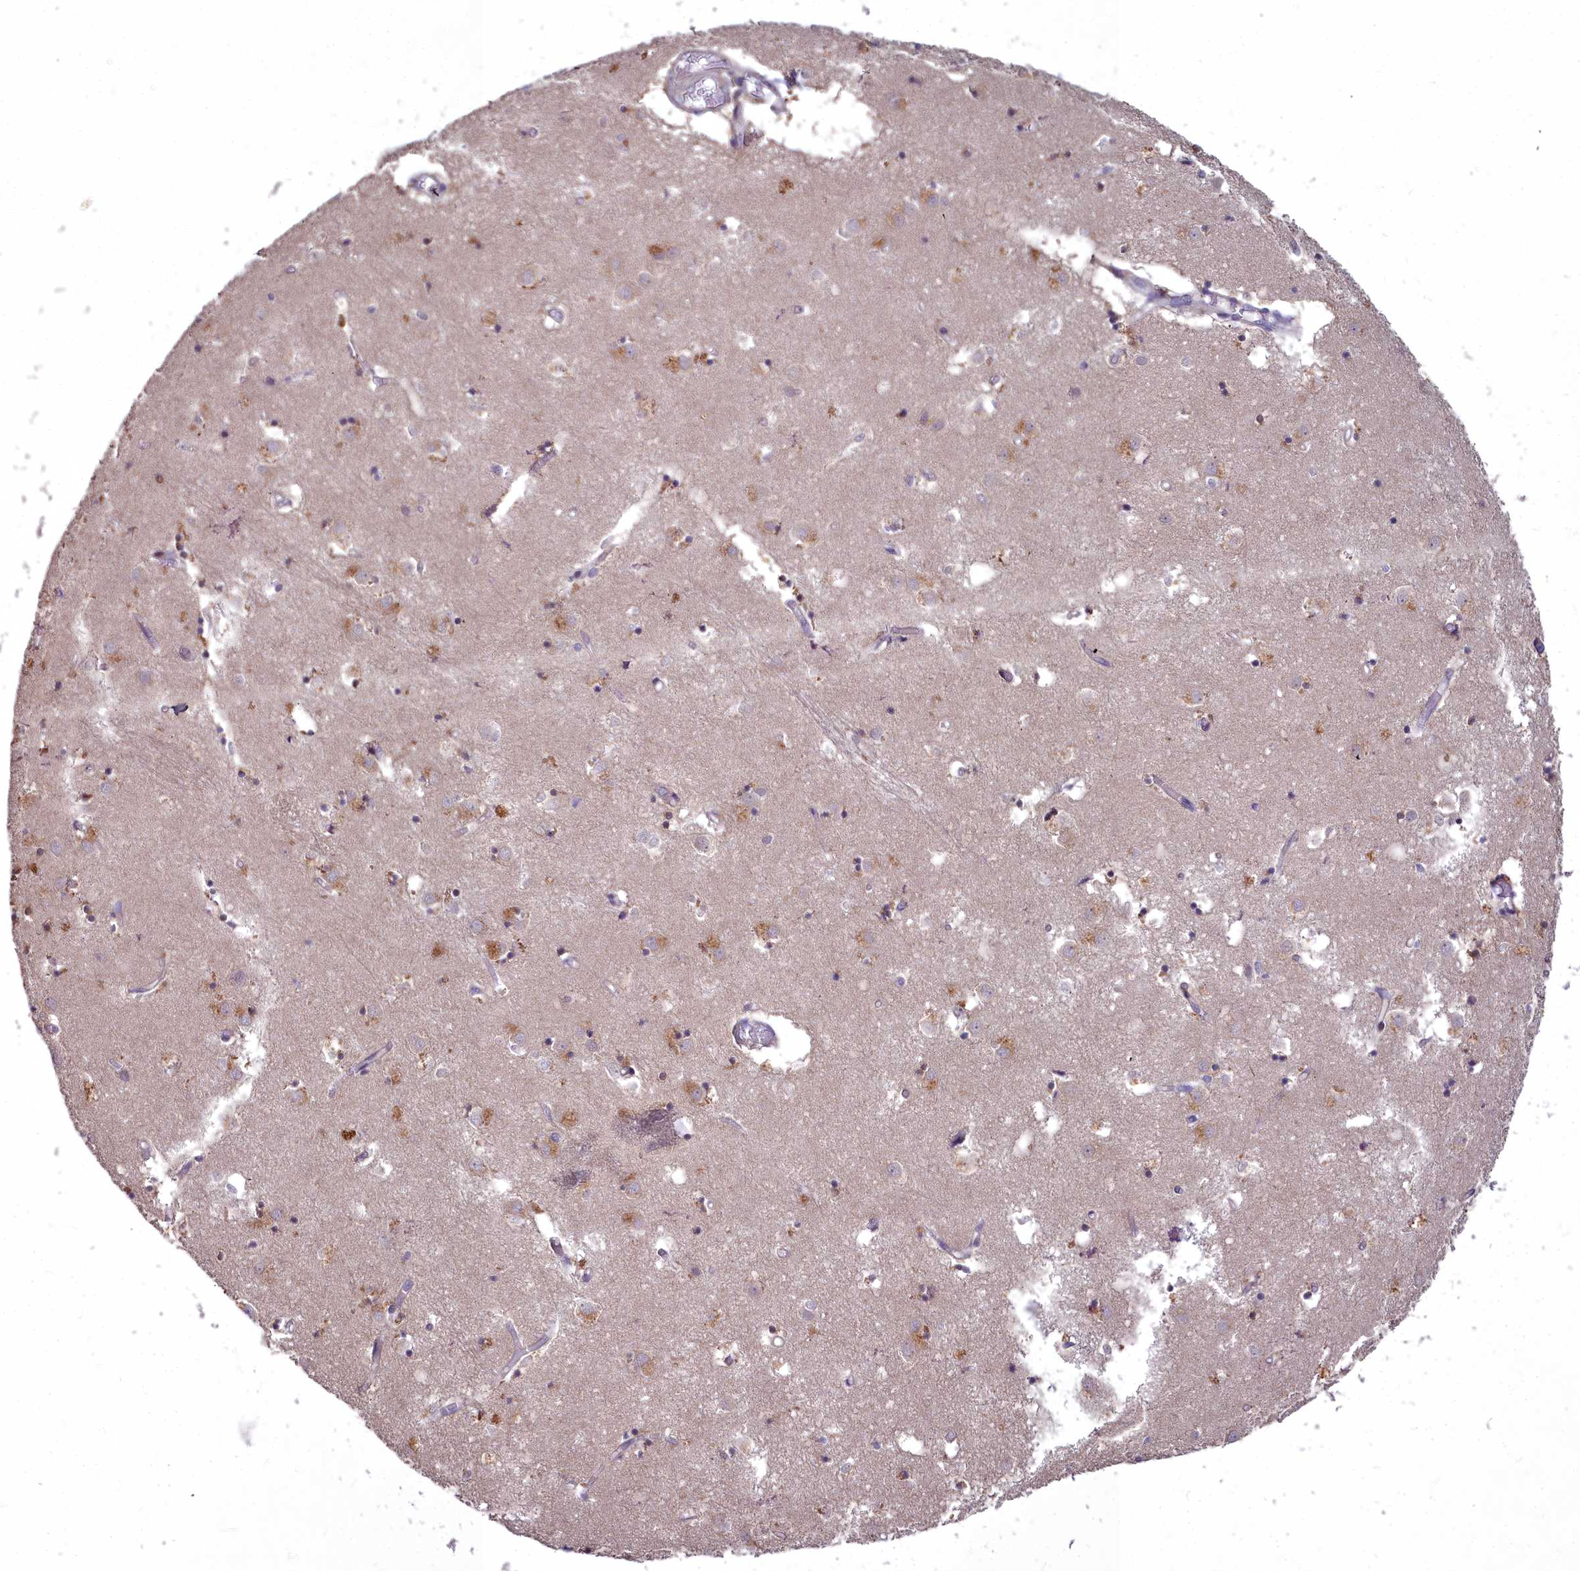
{"staining": {"intensity": "weak", "quantity": "25%-75%", "location": "cytoplasmic/membranous"}, "tissue": "caudate", "cell_type": "Glial cells", "image_type": "normal", "snomed": [{"axis": "morphology", "description": "Normal tissue, NOS"}, {"axis": "topography", "description": "Lateral ventricle wall"}], "caption": "Caudate stained with DAB (3,3'-diaminobenzidine) immunohistochemistry displays low levels of weak cytoplasmic/membranous expression in about 25%-75% of glial cells.", "gene": "MICU2", "patient": {"sex": "male", "age": 70}}